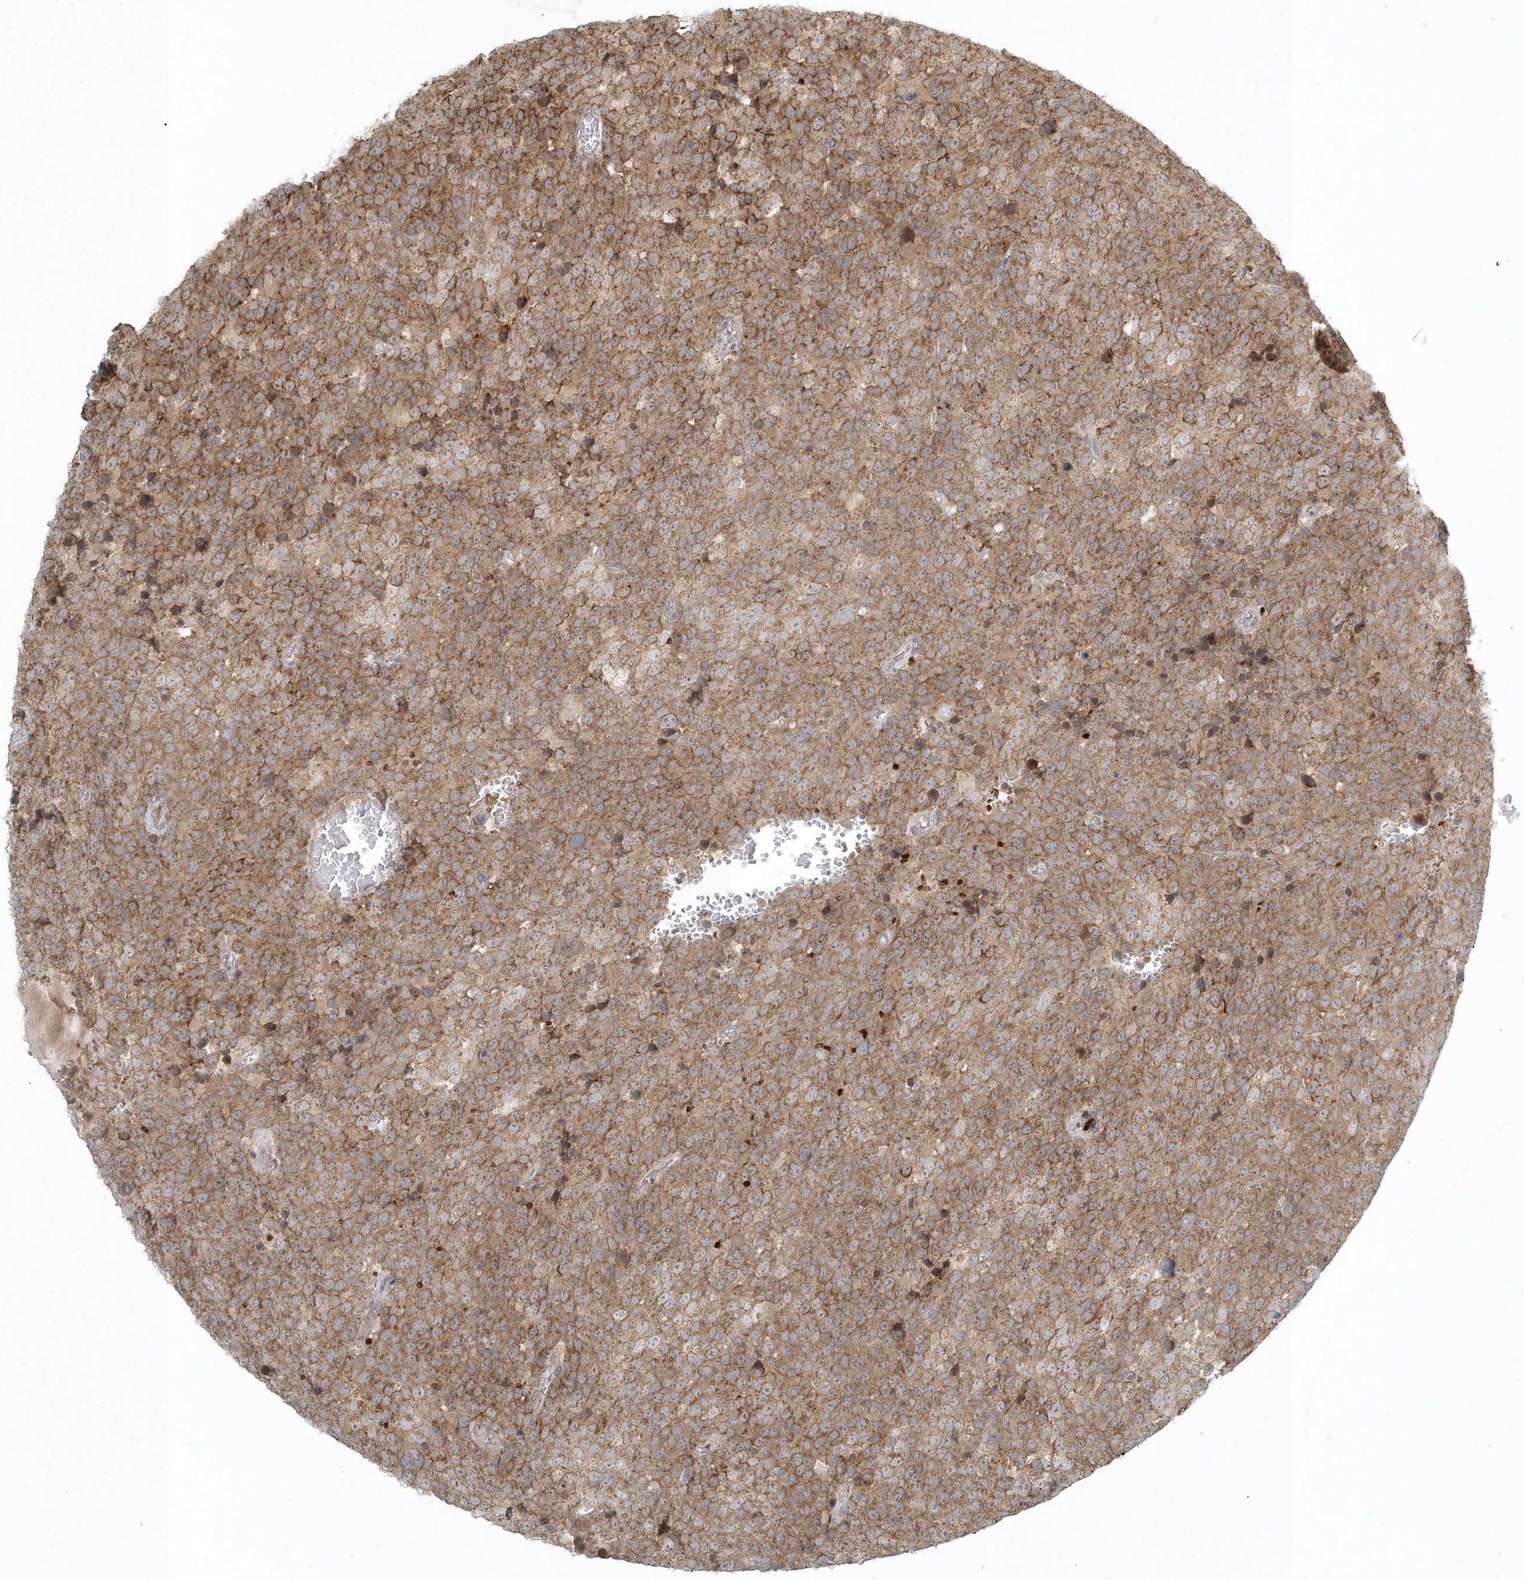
{"staining": {"intensity": "moderate", "quantity": ">75%", "location": "cytoplasmic/membranous"}, "tissue": "testis cancer", "cell_type": "Tumor cells", "image_type": "cancer", "snomed": [{"axis": "morphology", "description": "Seminoma, NOS"}, {"axis": "topography", "description": "Testis"}], "caption": "A high-resolution photomicrograph shows immunohistochemistry (IHC) staining of seminoma (testis), which shows moderate cytoplasmic/membranous expression in approximately >75% of tumor cells. Nuclei are stained in blue.", "gene": "CTDNEP1", "patient": {"sex": "male", "age": 71}}